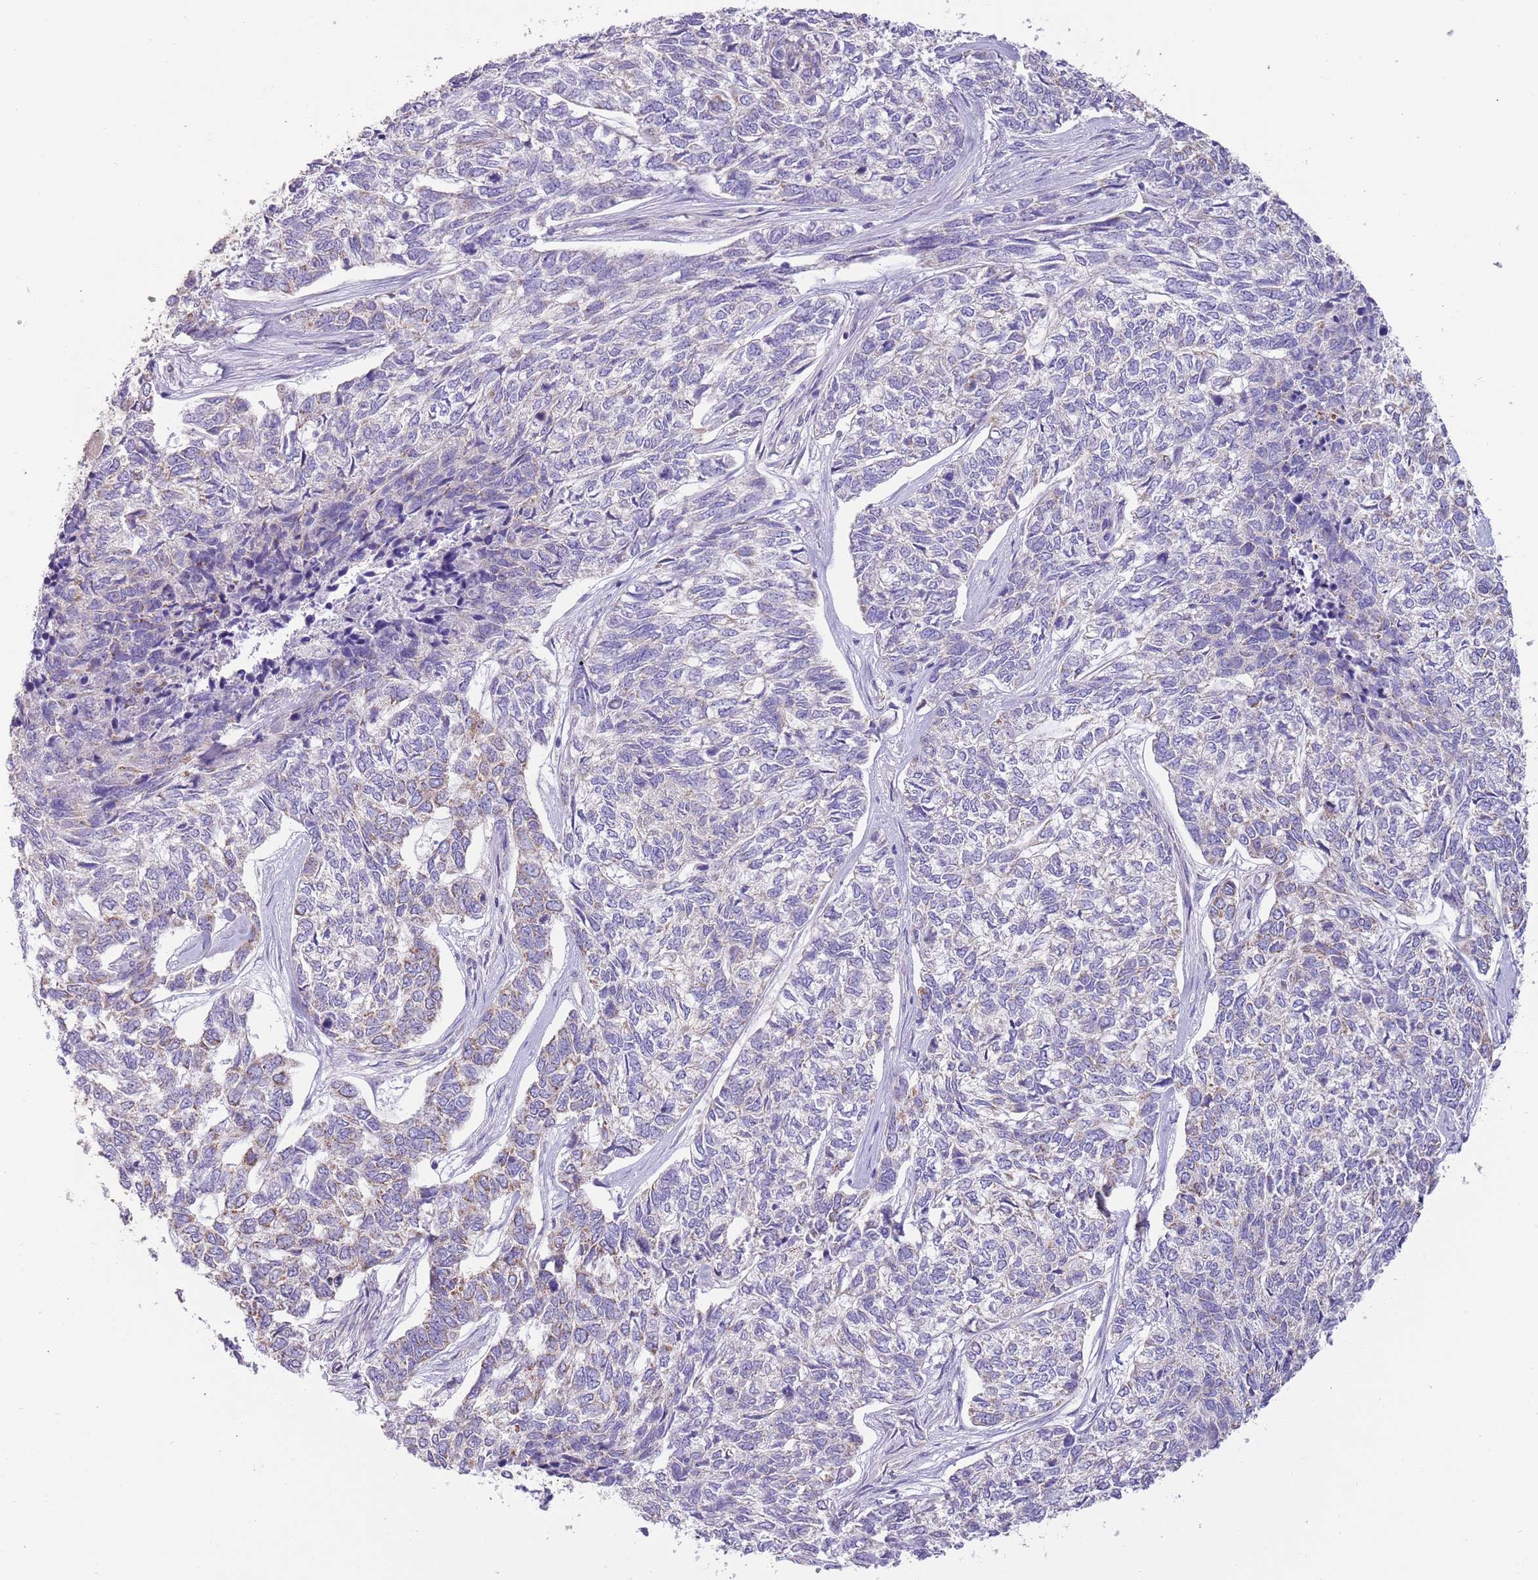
{"staining": {"intensity": "weak", "quantity": "<25%", "location": "cytoplasmic/membranous"}, "tissue": "skin cancer", "cell_type": "Tumor cells", "image_type": "cancer", "snomed": [{"axis": "morphology", "description": "Basal cell carcinoma"}, {"axis": "topography", "description": "Skin"}], "caption": "Tumor cells show no significant staining in skin basal cell carcinoma. The staining was performed using DAB (3,3'-diaminobenzidine) to visualize the protein expression in brown, while the nuclei were stained in blue with hematoxylin (Magnification: 20x).", "gene": "RNF222", "patient": {"sex": "female", "age": 65}}